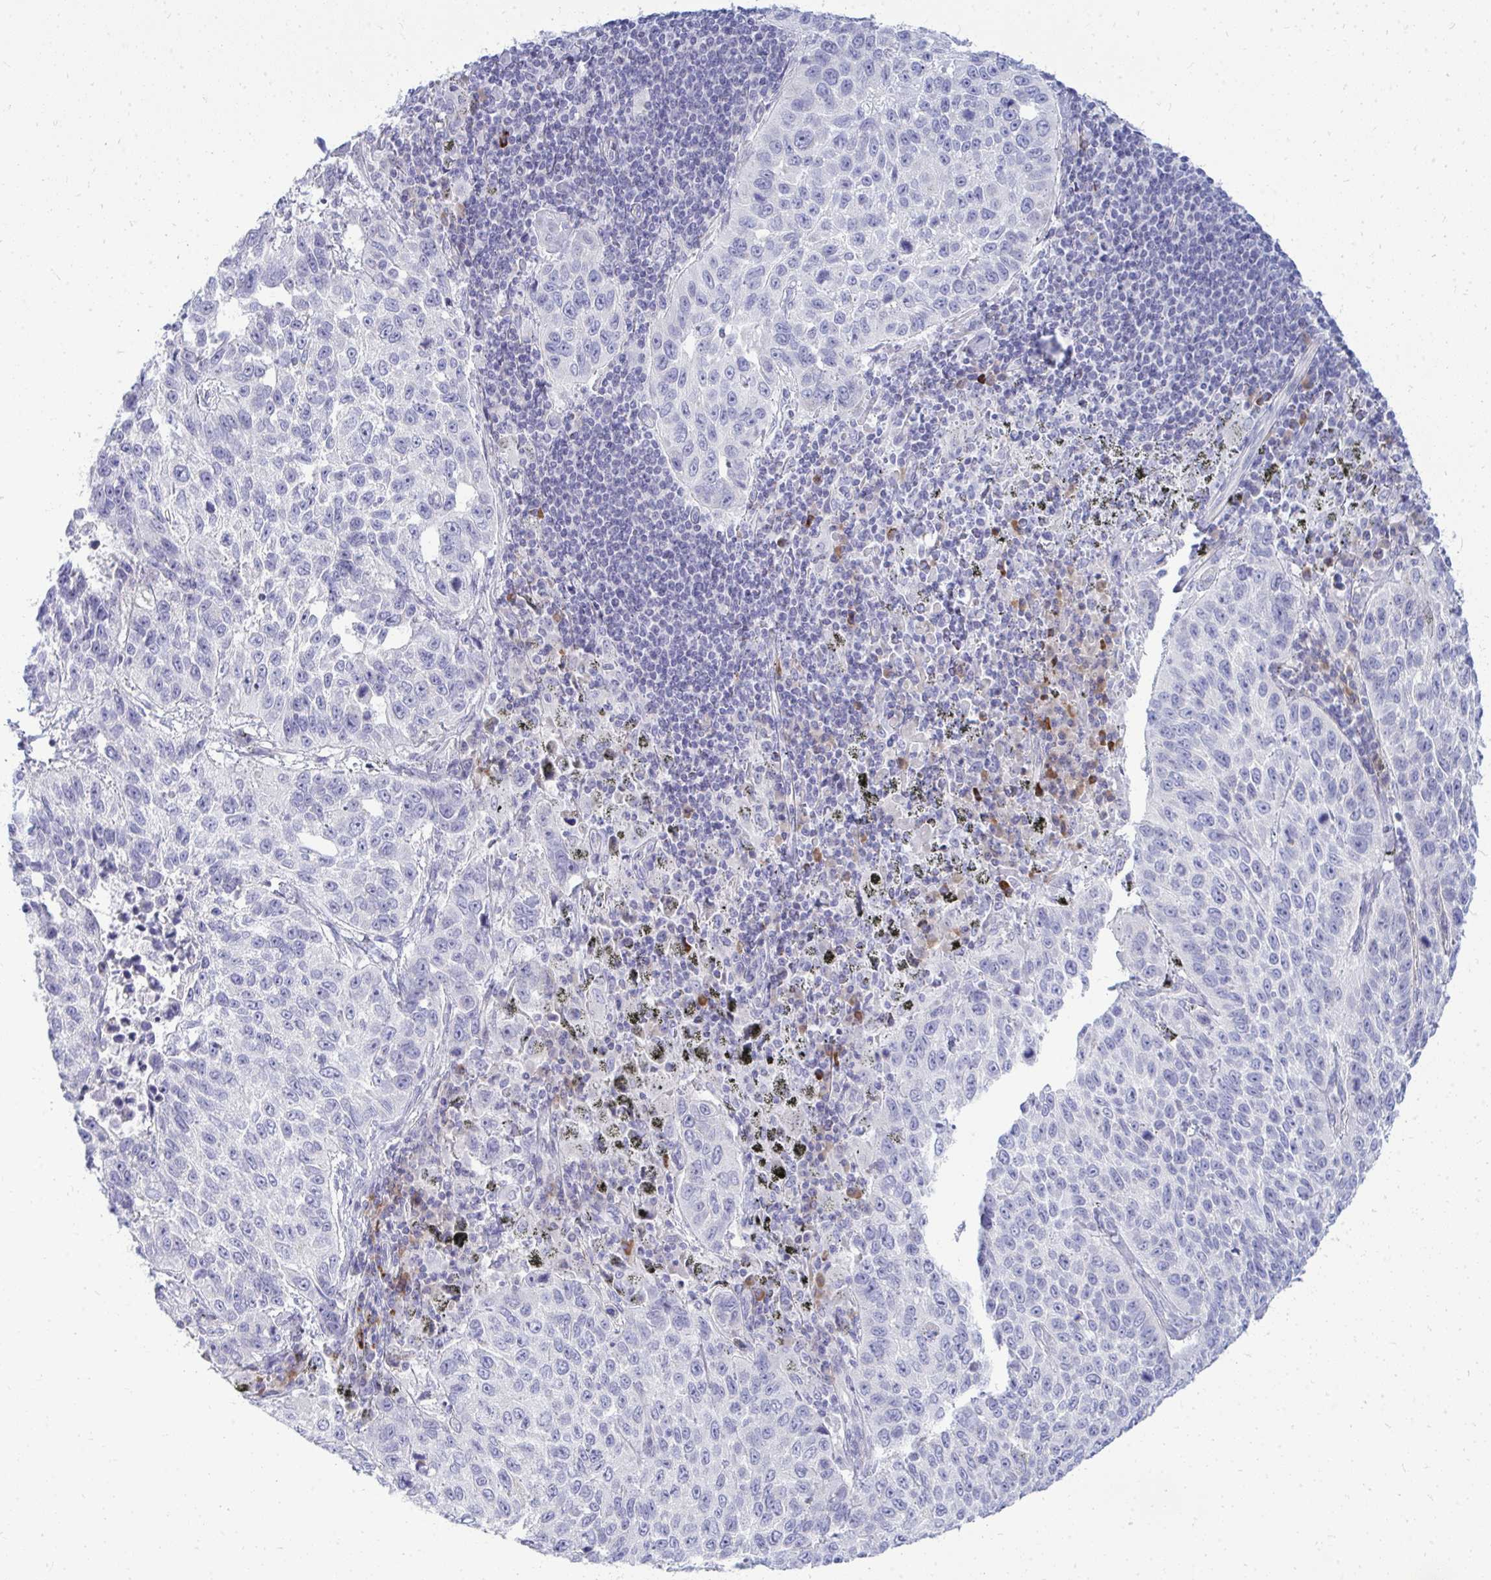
{"staining": {"intensity": "negative", "quantity": "none", "location": "none"}, "tissue": "lung cancer", "cell_type": "Tumor cells", "image_type": "cancer", "snomed": [{"axis": "morphology", "description": "Squamous cell carcinoma, NOS"}, {"axis": "topography", "description": "Lung"}], "caption": "Lung cancer was stained to show a protein in brown. There is no significant positivity in tumor cells.", "gene": "TSPEAR", "patient": {"sex": "male", "age": 62}}